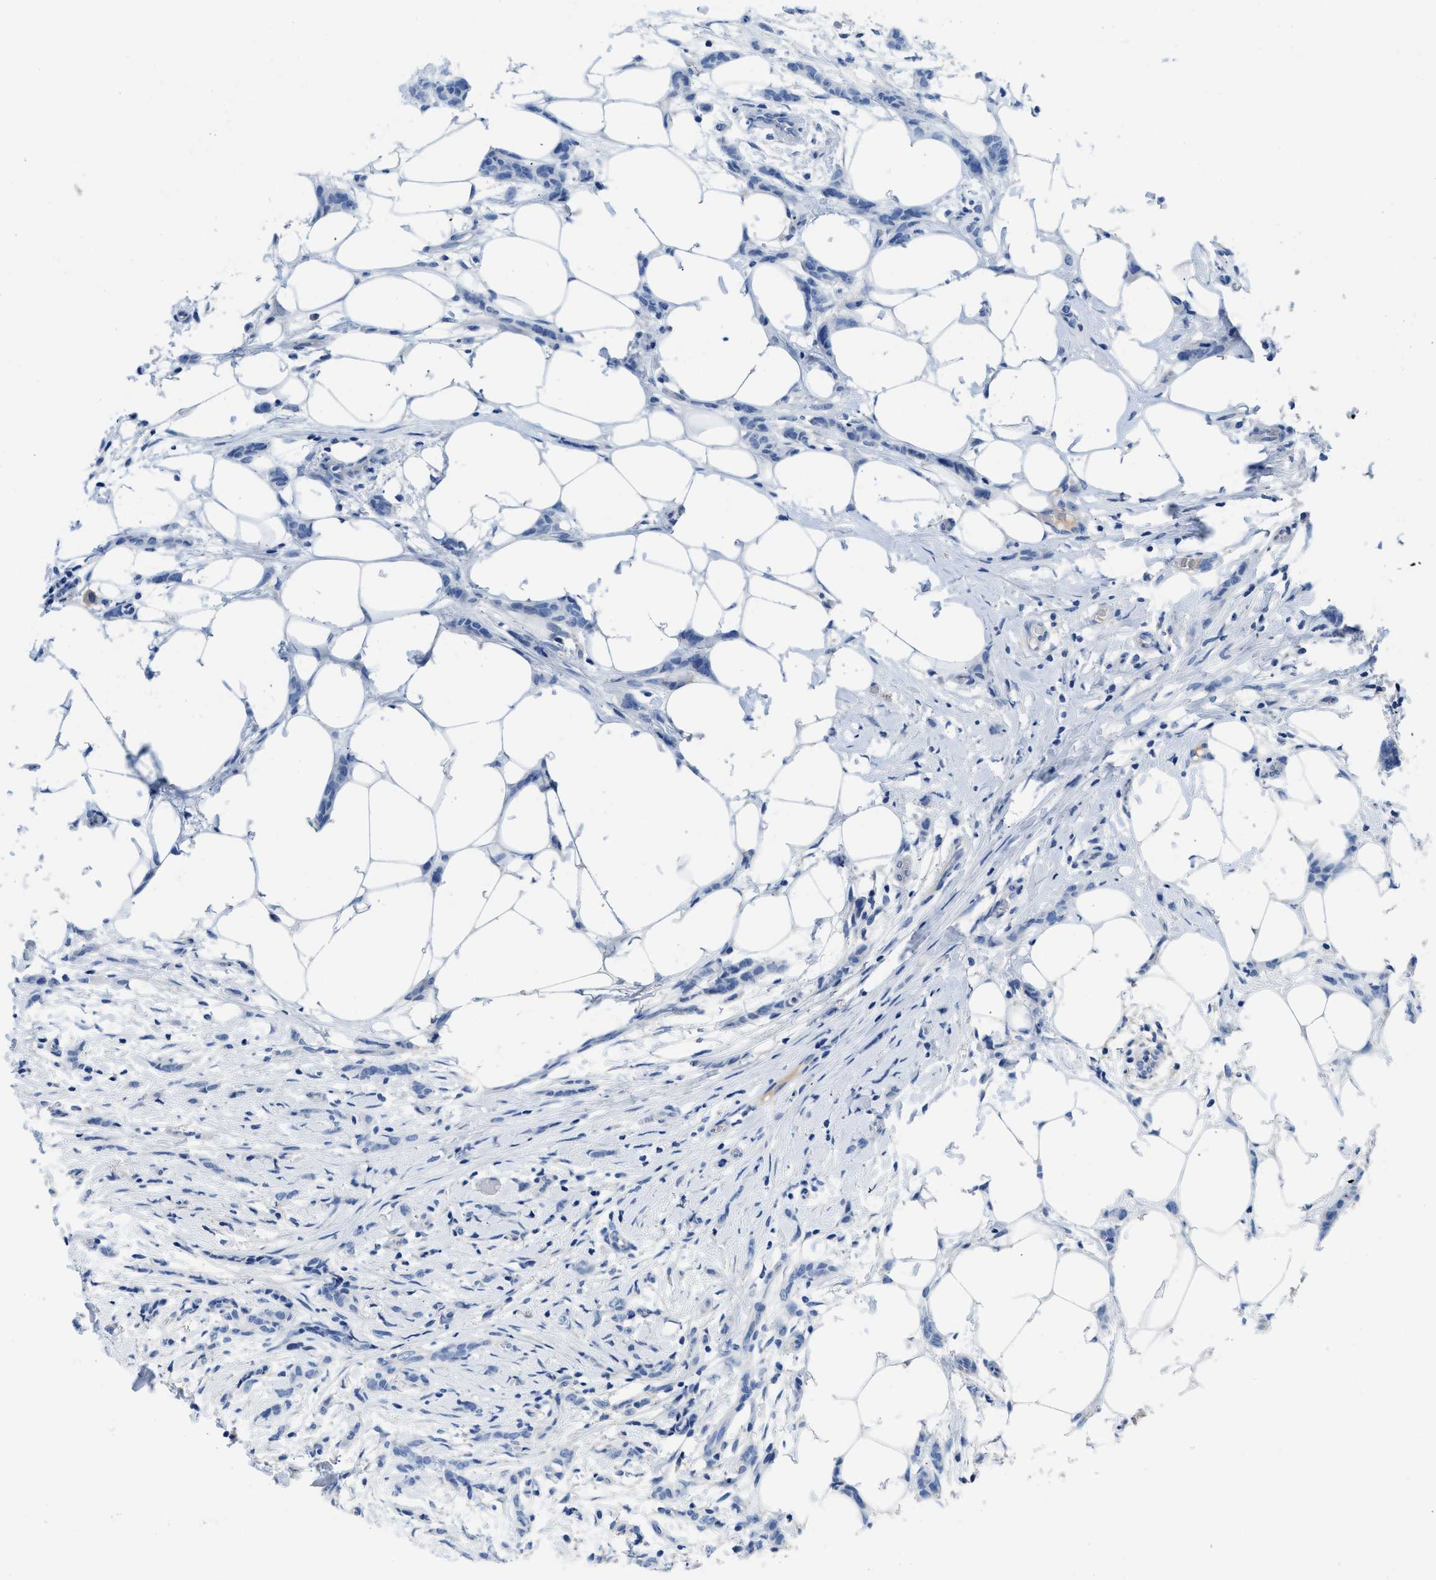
{"staining": {"intensity": "negative", "quantity": "none", "location": "none"}, "tissue": "breast cancer", "cell_type": "Tumor cells", "image_type": "cancer", "snomed": [{"axis": "morphology", "description": "Lobular carcinoma"}, {"axis": "topography", "description": "Skin"}, {"axis": "topography", "description": "Breast"}], "caption": "There is no significant expression in tumor cells of breast cancer (lobular carcinoma).", "gene": "C1S", "patient": {"sex": "female", "age": 46}}